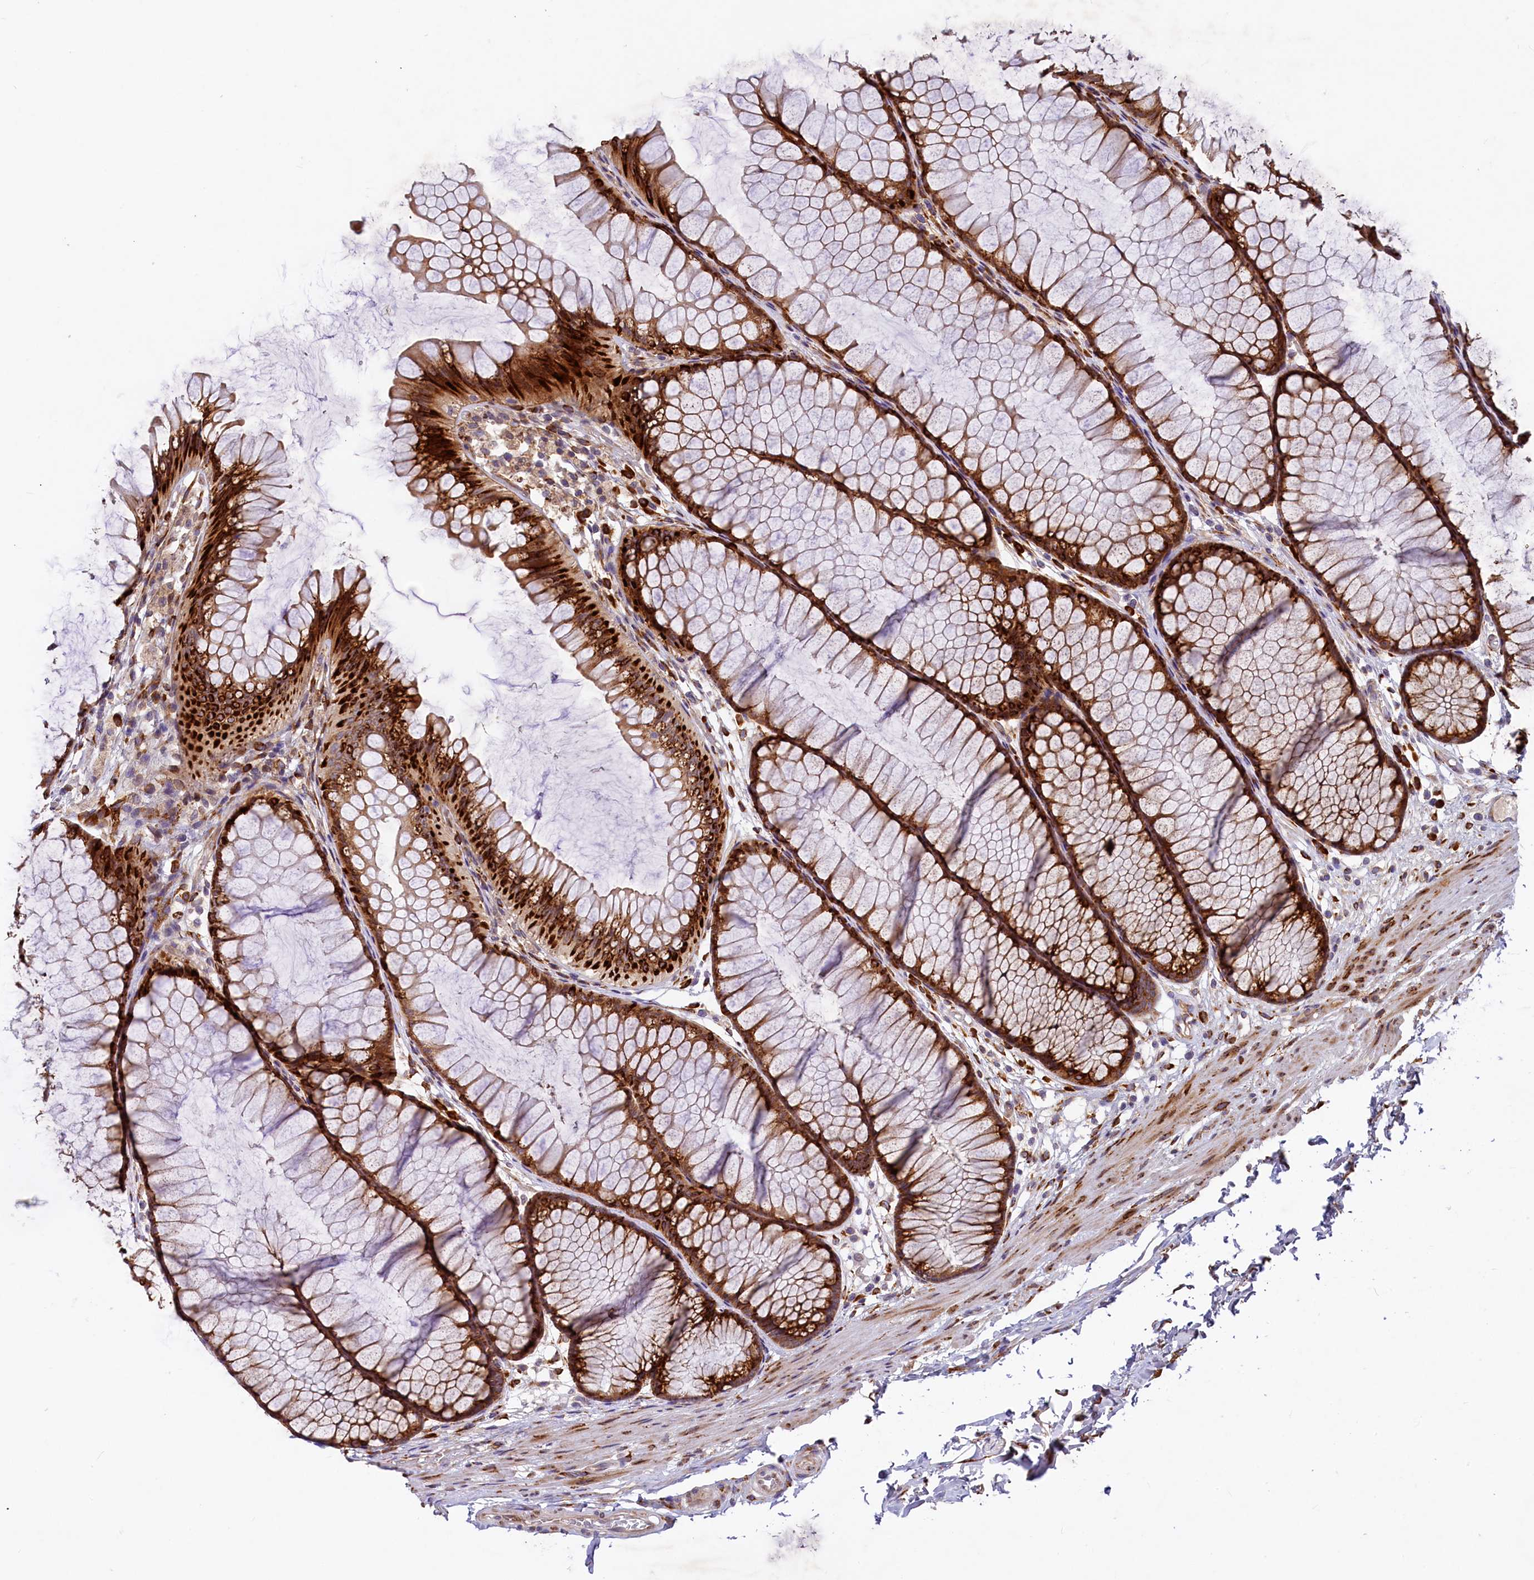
{"staining": {"intensity": "weak", "quantity": ">75%", "location": "cytoplasmic/membranous"}, "tissue": "colon", "cell_type": "Endothelial cells", "image_type": "normal", "snomed": [{"axis": "morphology", "description": "Normal tissue, NOS"}, {"axis": "topography", "description": "Colon"}], "caption": "Unremarkable colon was stained to show a protein in brown. There is low levels of weak cytoplasmic/membranous expression in approximately >75% of endothelial cells. (Brightfield microscopy of DAB IHC at high magnification).", "gene": "SSC5D", "patient": {"sex": "female", "age": 82}}